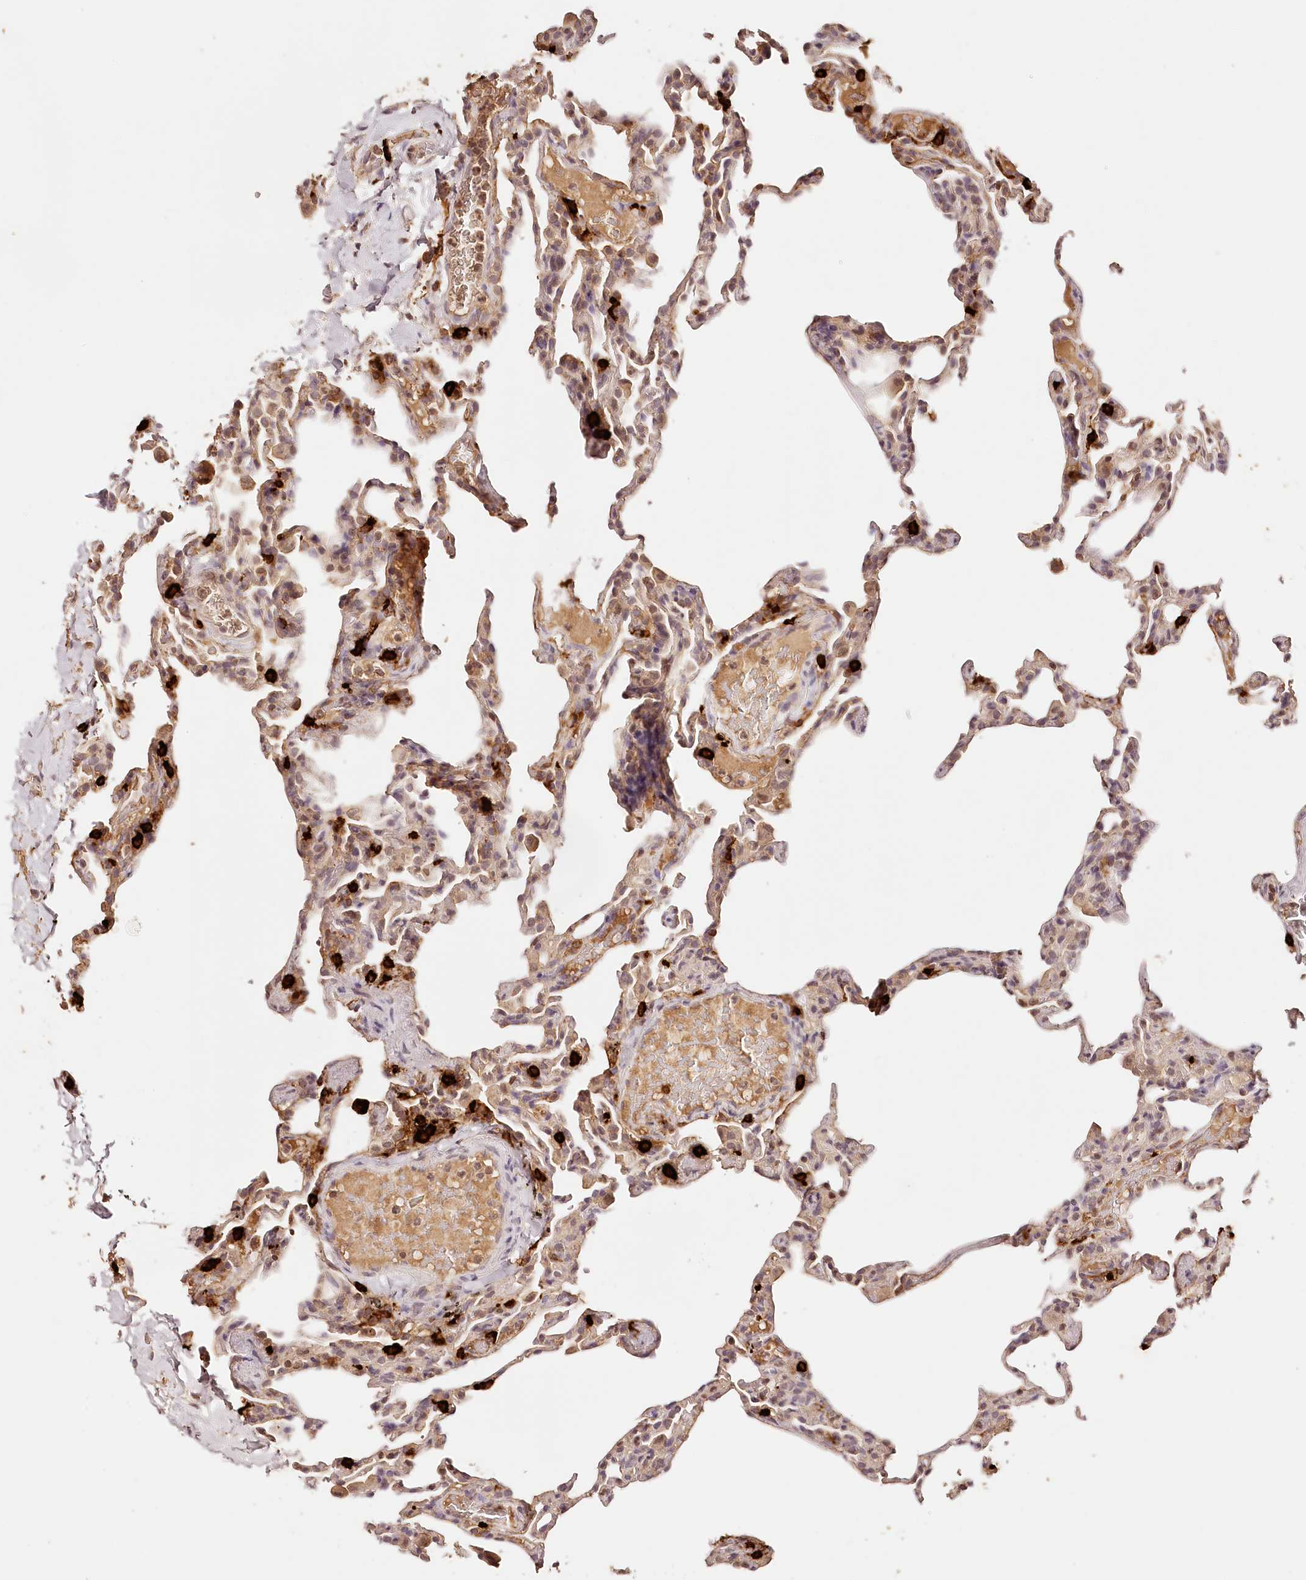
{"staining": {"intensity": "weak", "quantity": "25%-75%", "location": "cytoplasmic/membranous"}, "tissue": "lung", "cell_type": "Alveolar cells", "image_type": "normal", "snomed": [{"axis": "morphology", "description": "Normal tissue, NOS"}, {"axis": "topography", "description": "Lung"}], "caption": "High-magnification brightfield microscopy of benign lung stained with DAB (3,3'-diaminobenzidine) (brown) and counterstained with hematoxylin (blue). alveolar cells exhibit weak cytoplasmic/membranous positivity is seen in about25%-75% of cells.", "gene": "SYNGR1", "patient": {"sex": "male", "age": 20}}